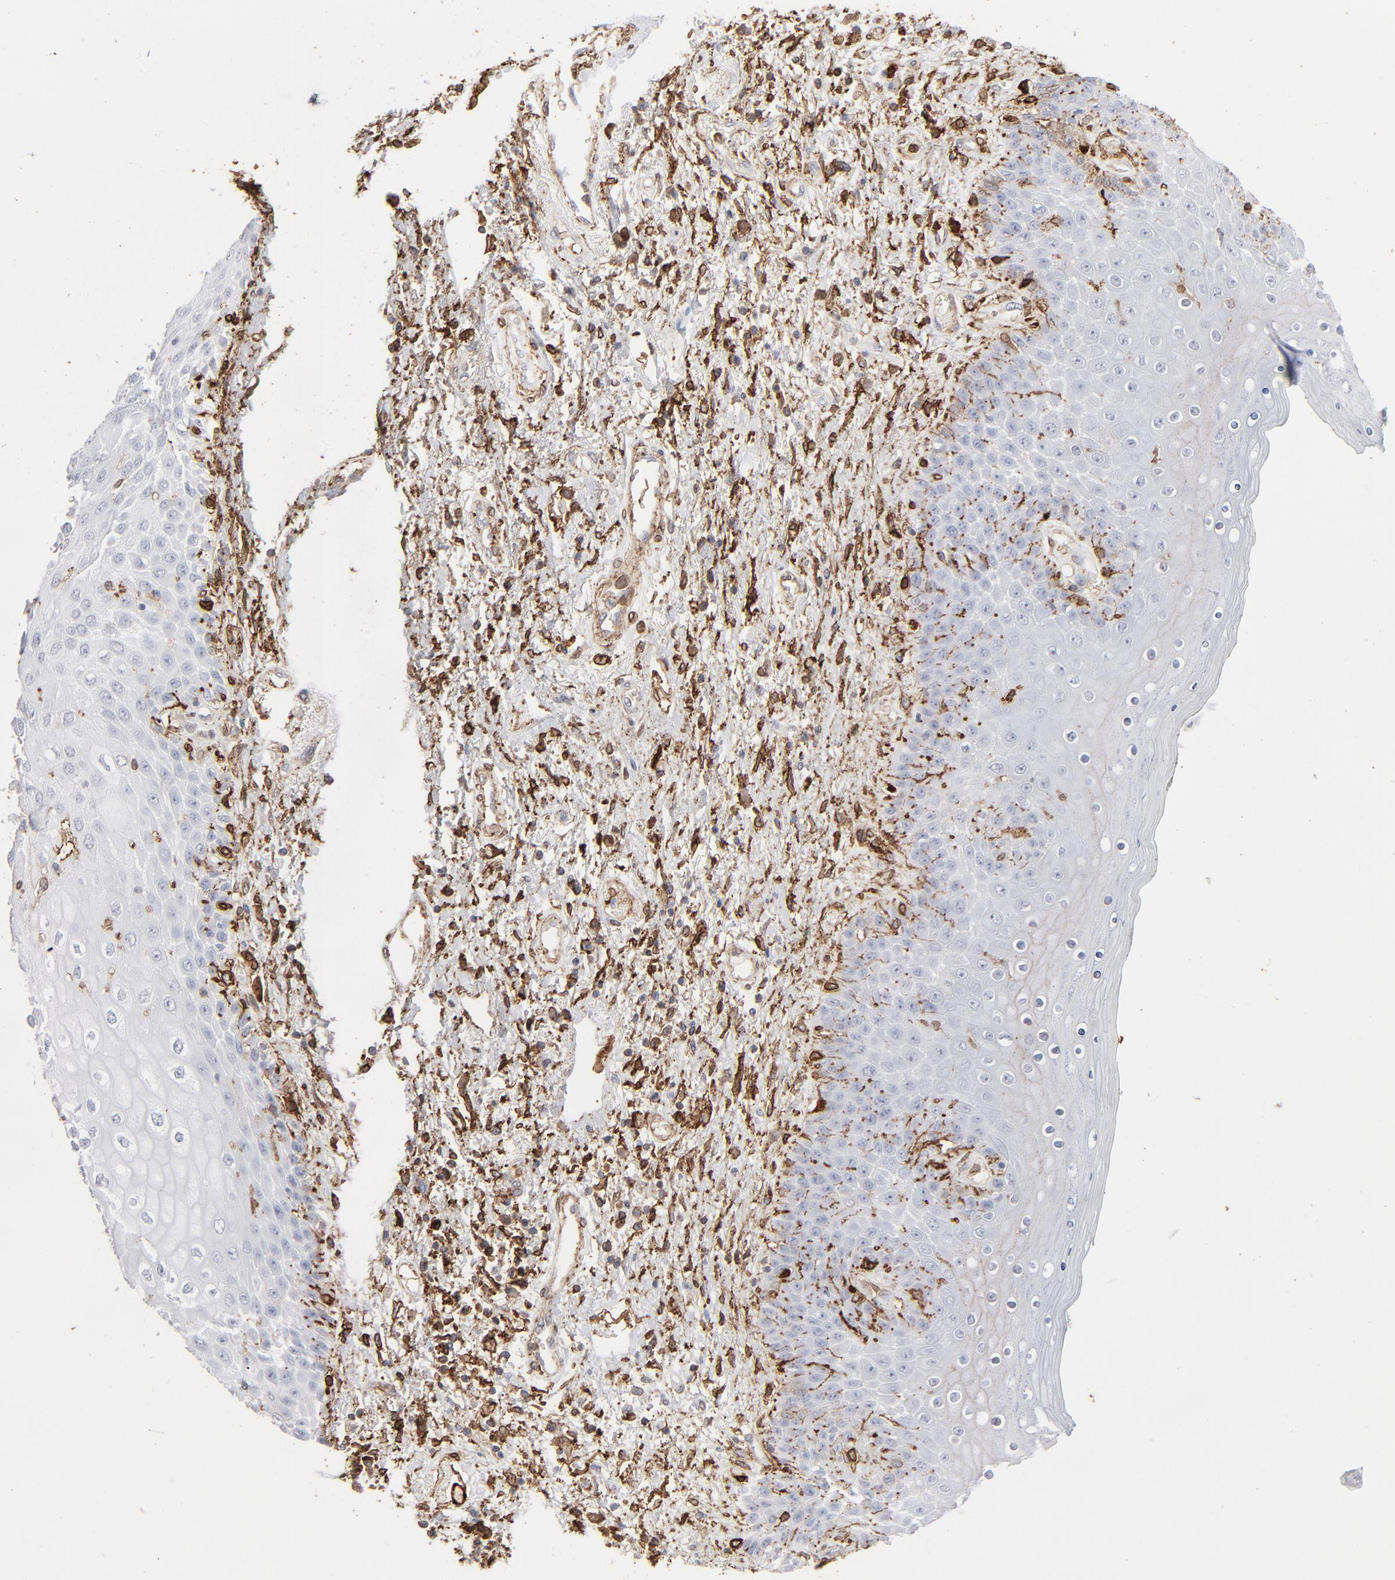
{"staining": {"intensity": "moderate", "quantity": "<25%", "location": "cytoplasmic/membranous"}, "tissue": "skin", "cell_type": "Epidermal cells", "image_type": "normal", "snomed": [{"axis": "morphology", "description": "Normal tissue, NOS"}, {"axis": "topography", "description": "Anal"}], "caption": "Skin stained with immunohistochemistry shows moderate cytoplasmic/membranous expression in about <25% of epidermal cells. The staining was performed using DAB to visualize the protein expression in brown, while the nuclei were stained in blue with hematoxylin (Magnification: 20x).", "gene": "ANXA5", "patient": {"sex": "female", "age": 46}}